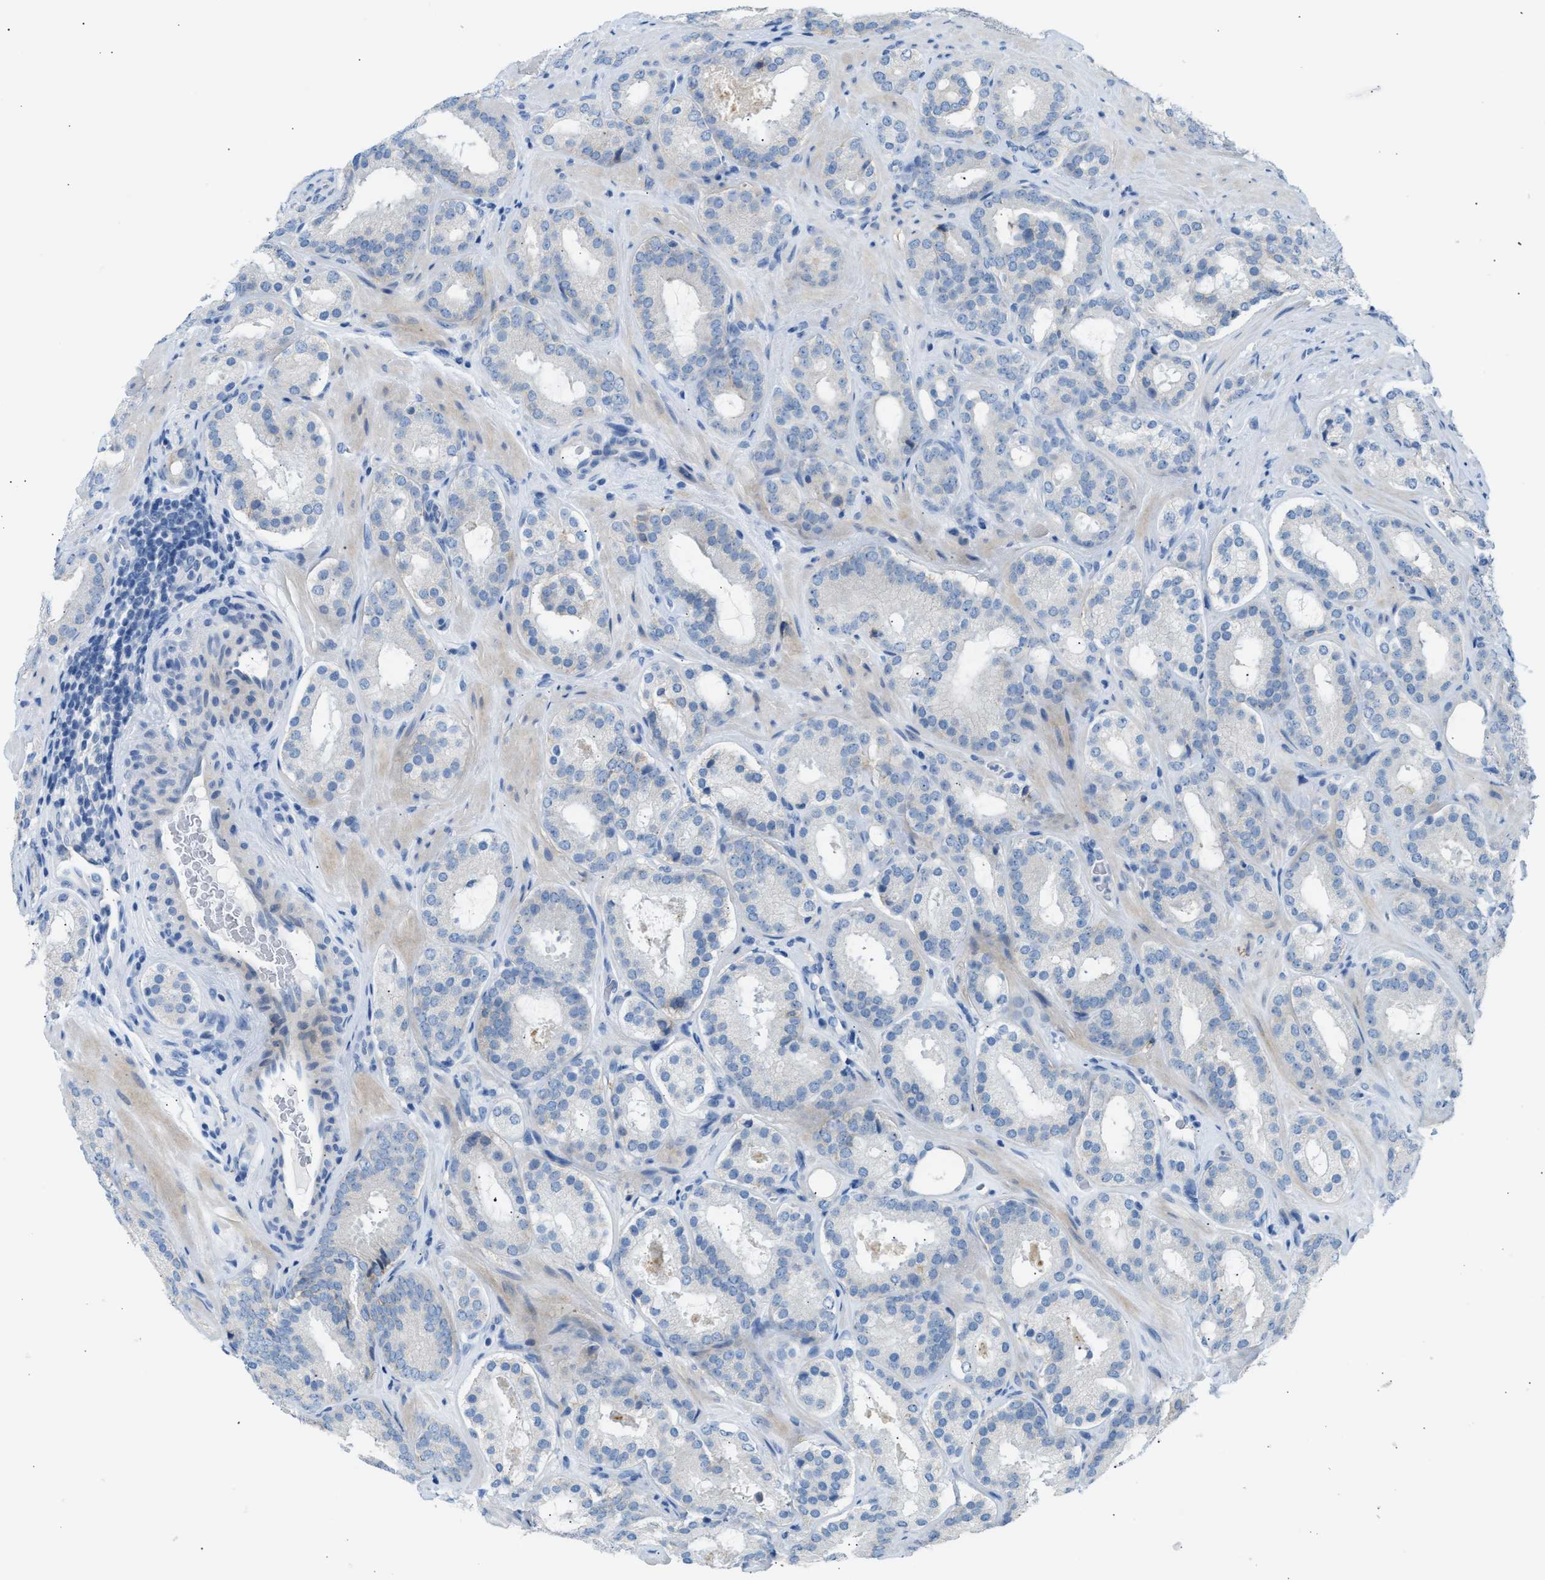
{"staining": {"intensity": "negative", "quantity": "none", "location": "none"}, "tissue": "prostate cancer", "cell_type": "Tumor cells", "image_type": "cancer", "snomed": [{"axis": "morphology", "description": "Adenocarcinoma, Low grade"}, {"axis": "topography", "description": "Prostate"}], "caption": "Protein analysis of prostate cancer demonstrates no significant expression in tumor cells. (Immunohistochemistry (ihc), brightfield microscopy, high magnification).", "gene": "ERBB2", "patient": {"sex": "male", "age": 69}}